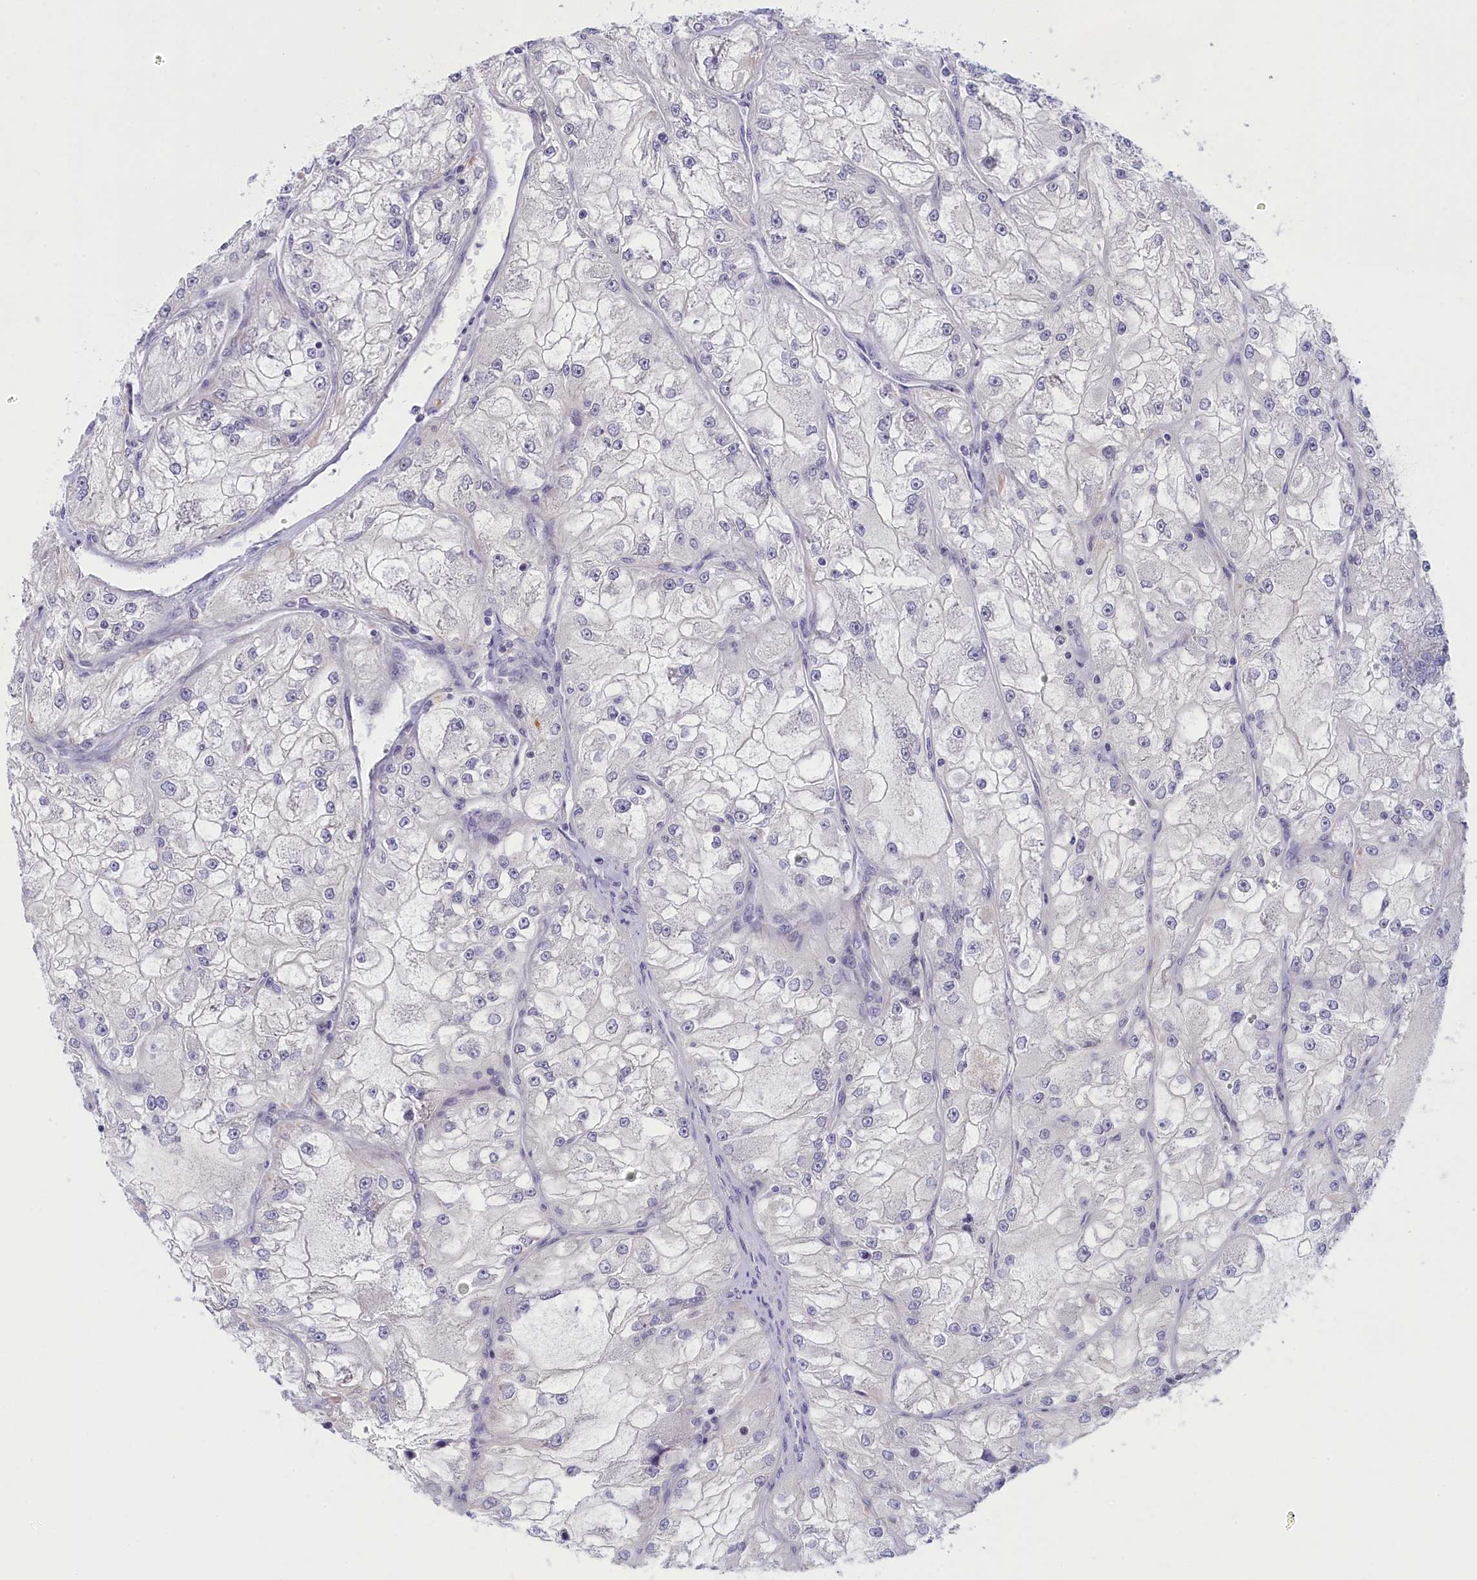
{"staining": {"intensity": "negative", "quantity": "none", "location": "none"}, "tissue": "renal cancer", "cell_type": "Tumor cells", "image_type": "cancer", "snomed": [{"axis": "morphology", "description": "Adenocarcinoma, NOS"}, {"axis": "topography", "description": "Kidney"}], "caption": "A high-resolution histopathology image shows immunohistochemistry staining of adenocarcinoma (renal), which demonstrates no significant staining in tumor cells.", "gene": "NOL10", "patient": {"sex": "female", "age": 72}}